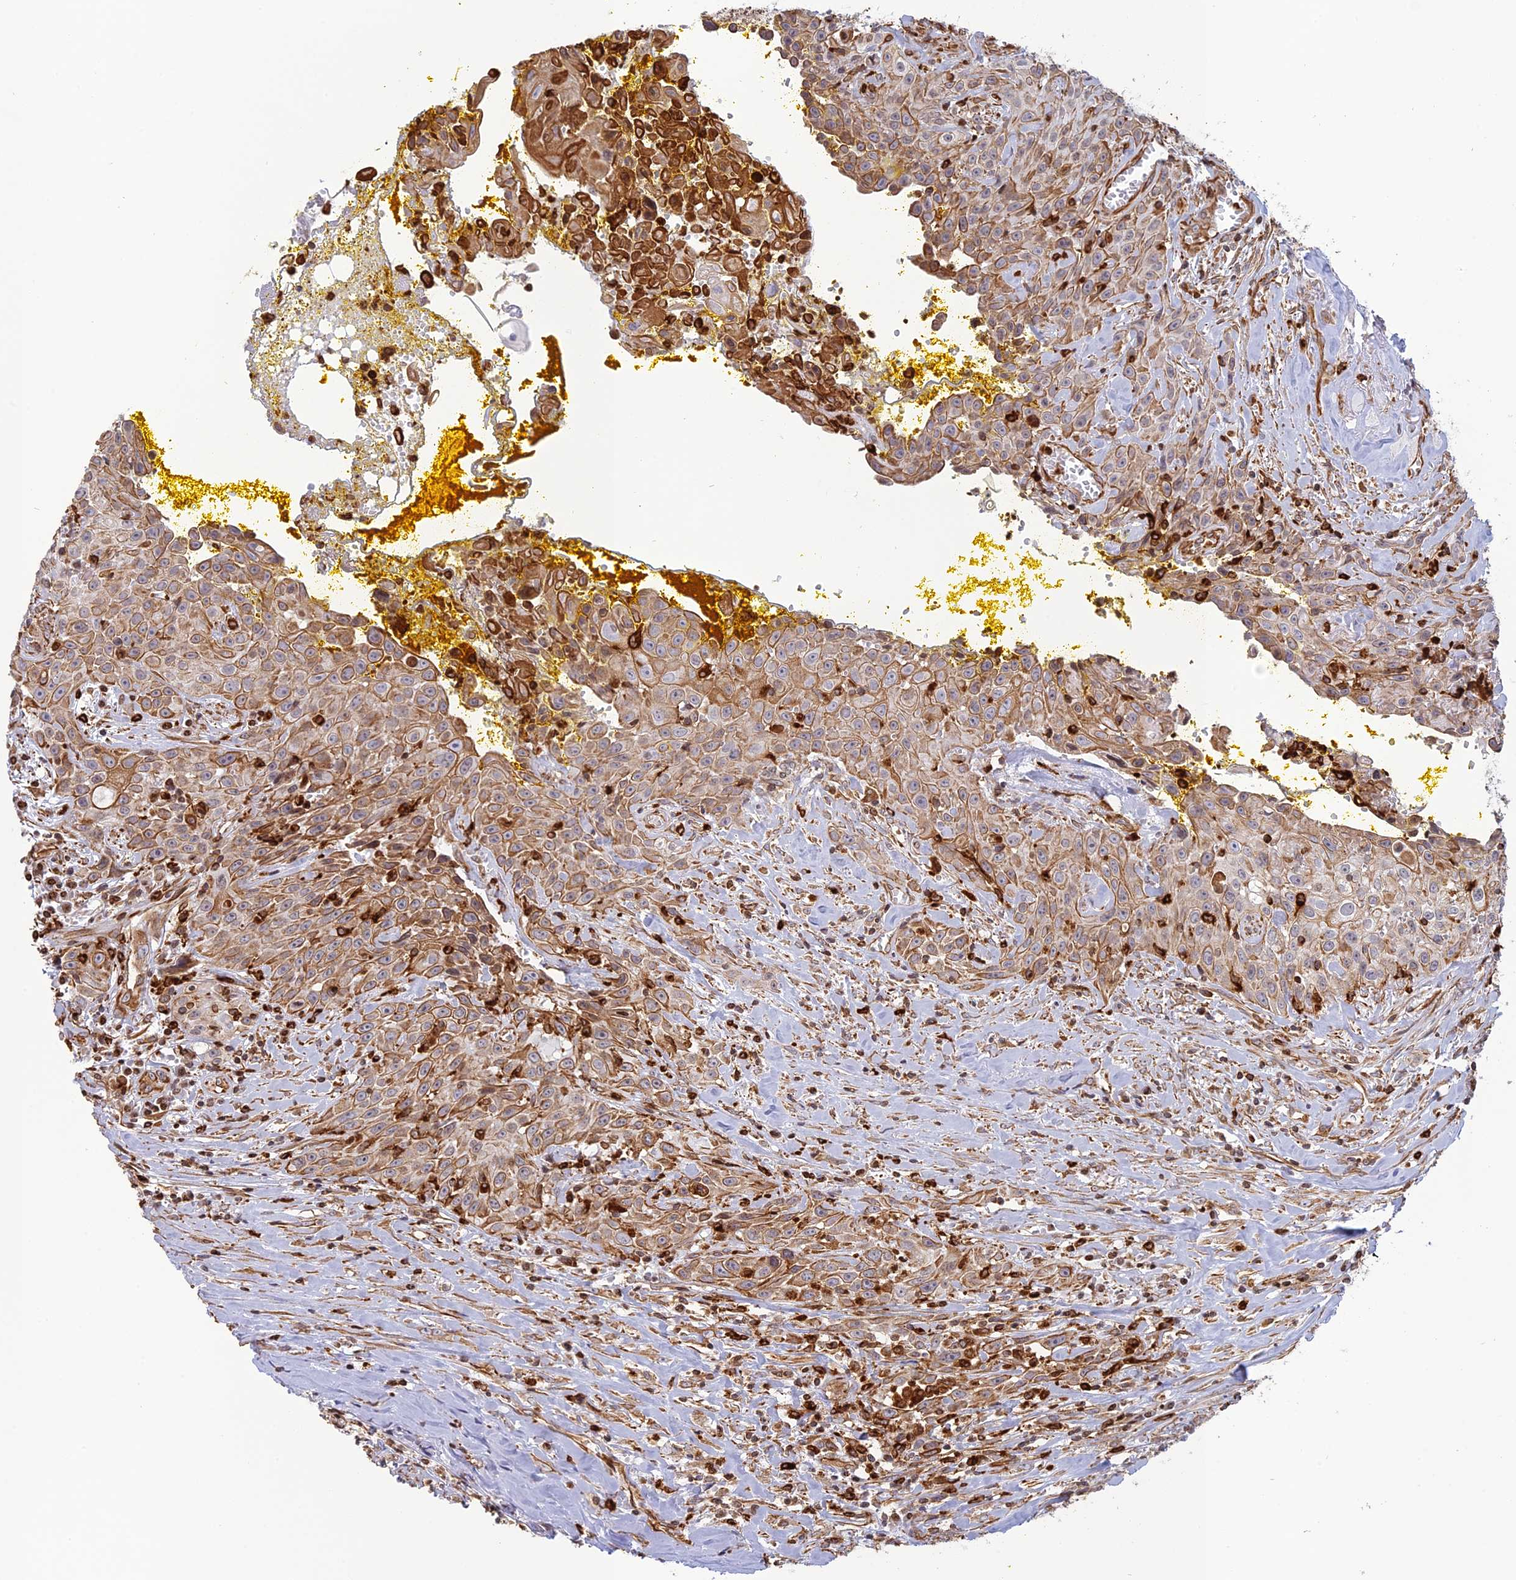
{"staining": {"intensity": "moderate", "quantity": ">75%", "location": "cytoplasmic/membranous"}, "tissue": "head and neck cancer", "cell_type": "Tumor cells", "image_type": "cancer", "snomed": [{"axis": "morphology", "description": "Squamous cell carcinoma, NOS"}, {"axis": "topography", "description": "Oral tissue"}, {"axis": "topography", "description": "Head-Neck"}], "caption": "Head and neck cancer tissue shows moderate cytoplasmic/membranous expression in about >75% of tumor cells", "gene": "APOBR", "patient": {"sex": "female", "age": 82}}